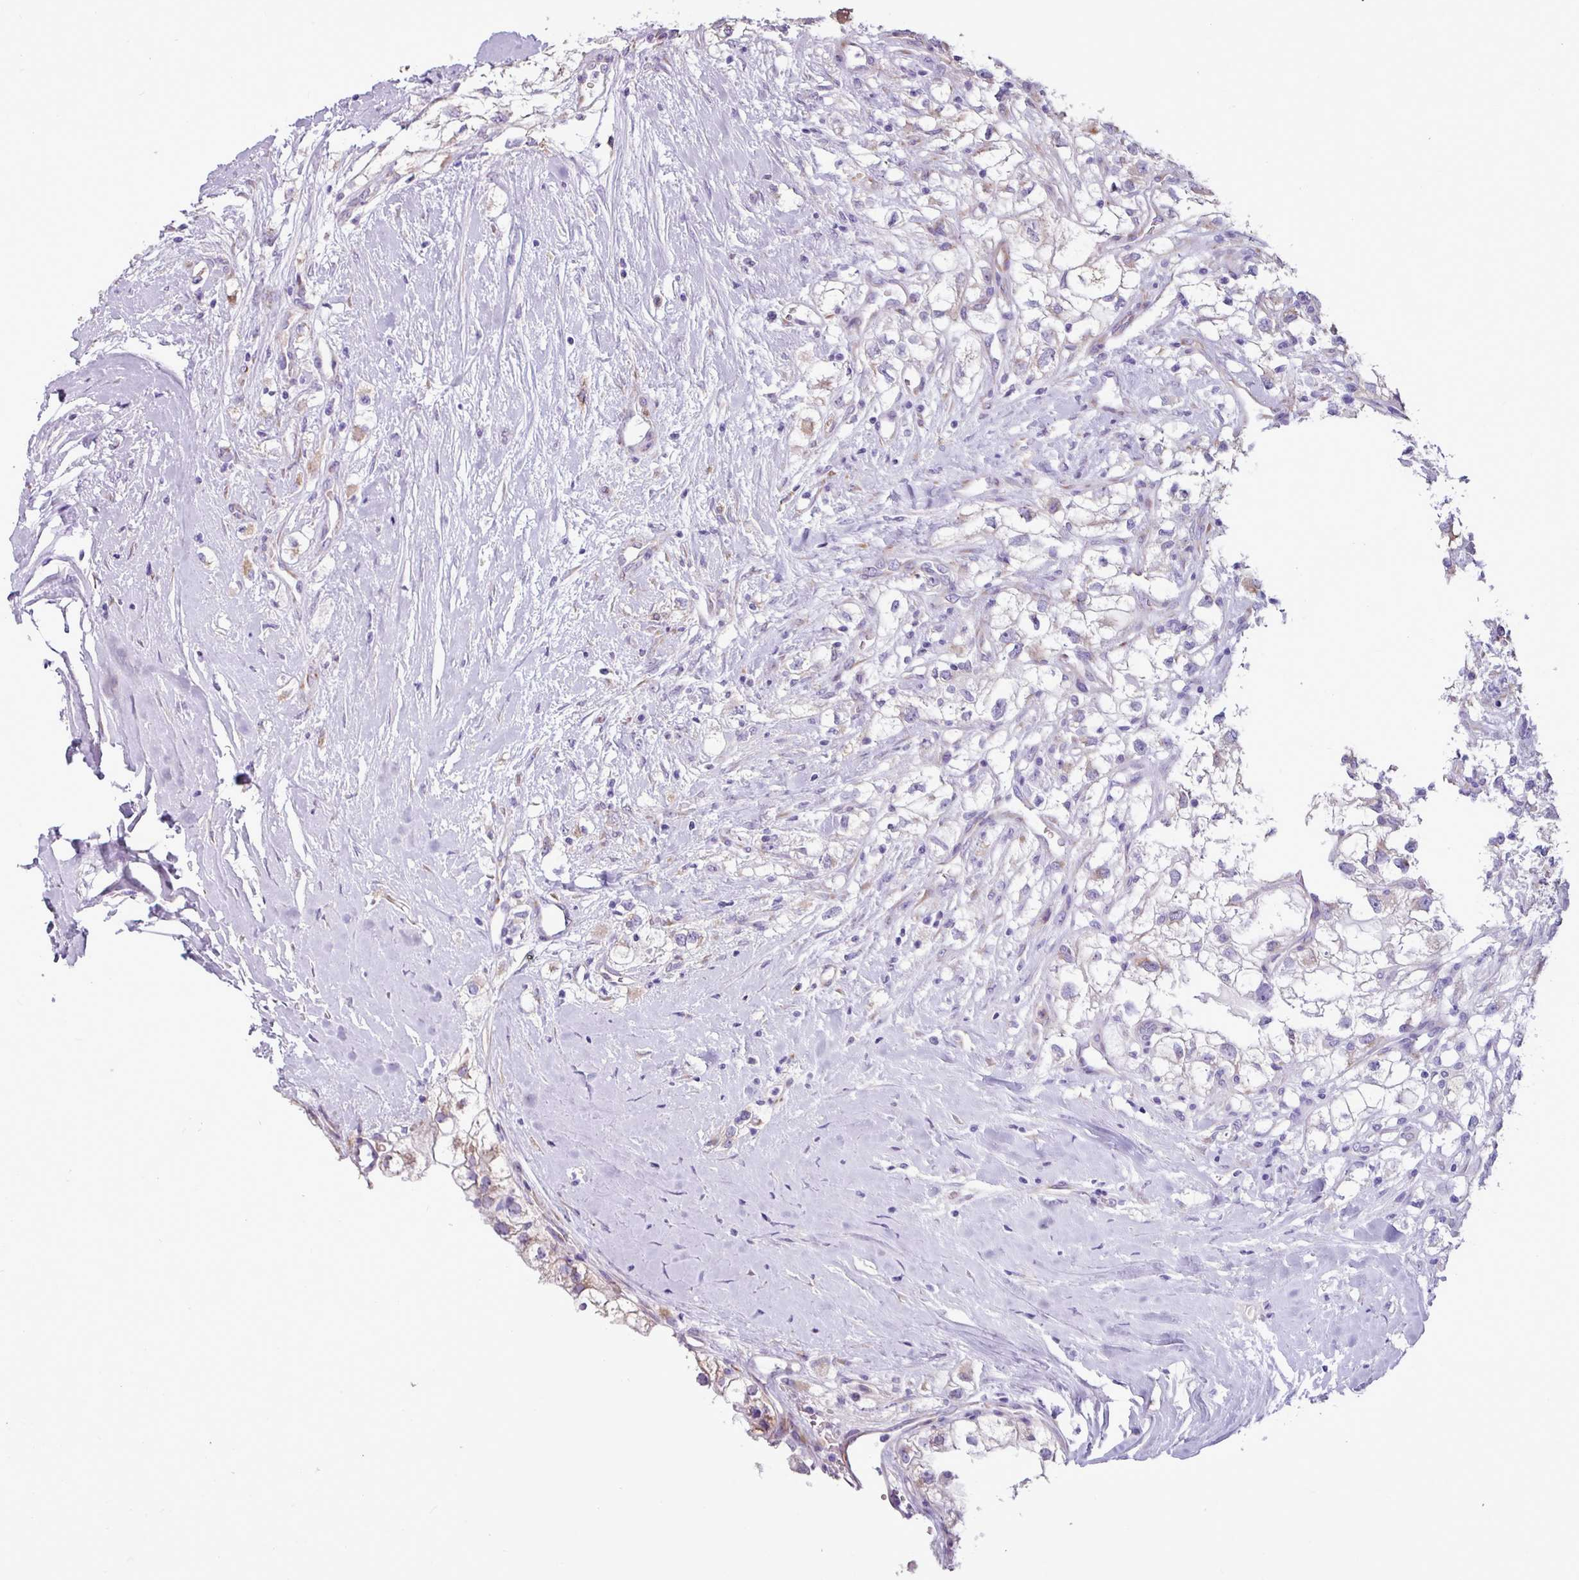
{"staining": {"intensity": "weak", "quantity": "25%-75%", "location": "cytoplasmic/membranous"}, "tissue": "renal cancer", "cell_type": "Tumor cells", "image_type": "cancer", "snomed": [{"axis": "morphology", "description": "Adenocarcinoma, NOS"}, {"axis": "topography", "description": "Kidney"}], "caption": "Renal cancer stained with a protein marker exhibits weak staining in tumor cells.", "gene": "PPP1R35", "patient": {"sex": "male", "age": 59}}